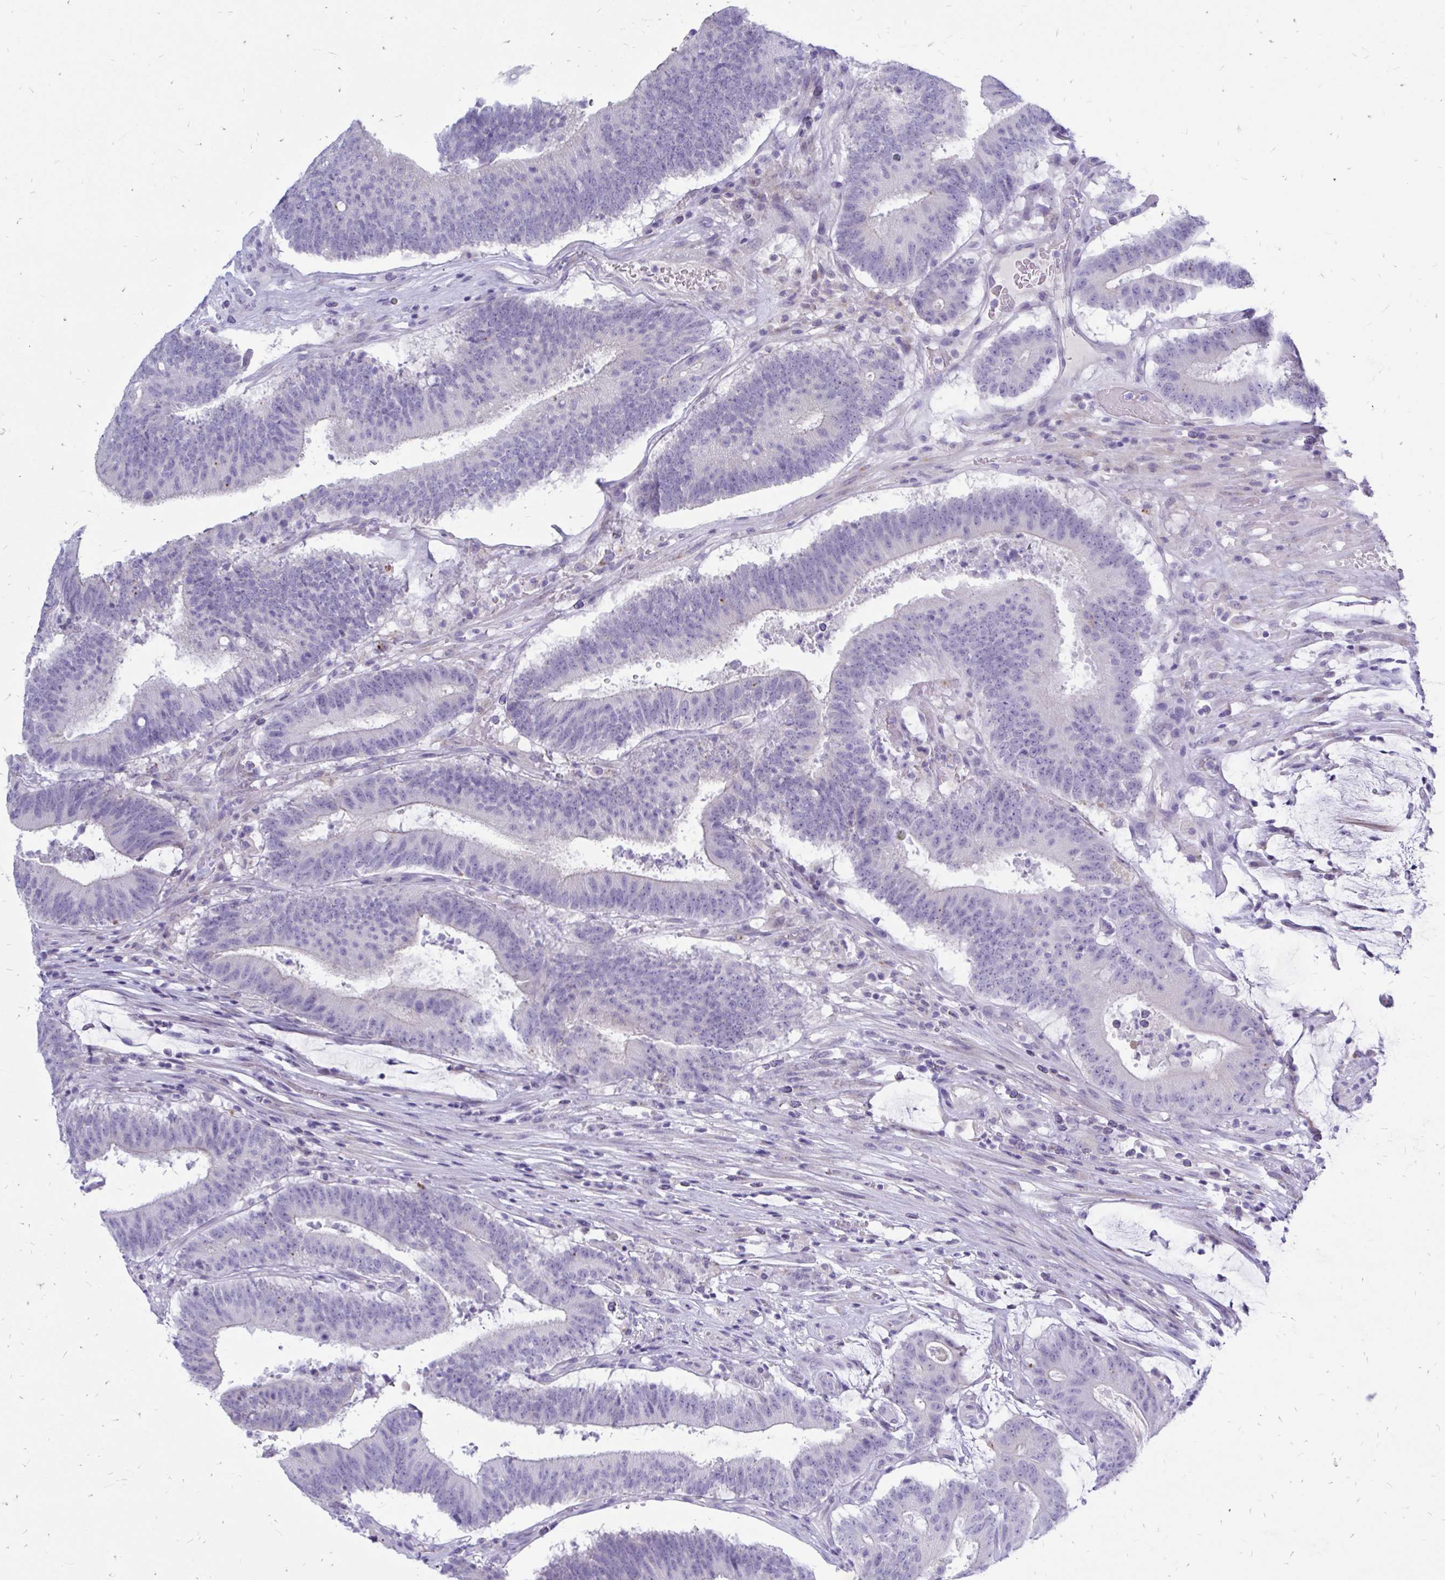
{"staining": {"intensity": "negative", "quantity": "none", "location": "none"}, "tissue": "colorectal cancer", "cell_type": "Tumor cells", "image_type": "cancer", "snomed": [{"axis": "morphology", "description": "Adenocarcinoma, NOS"}, {"axis": "topography", "description": "Colon"}], "caption": "There is no significant expression in tumor cells of colorectal cancer (adenocarcinoma).", "gene": "IGSF5", "patient": {"sex": "female", "age": 43}}